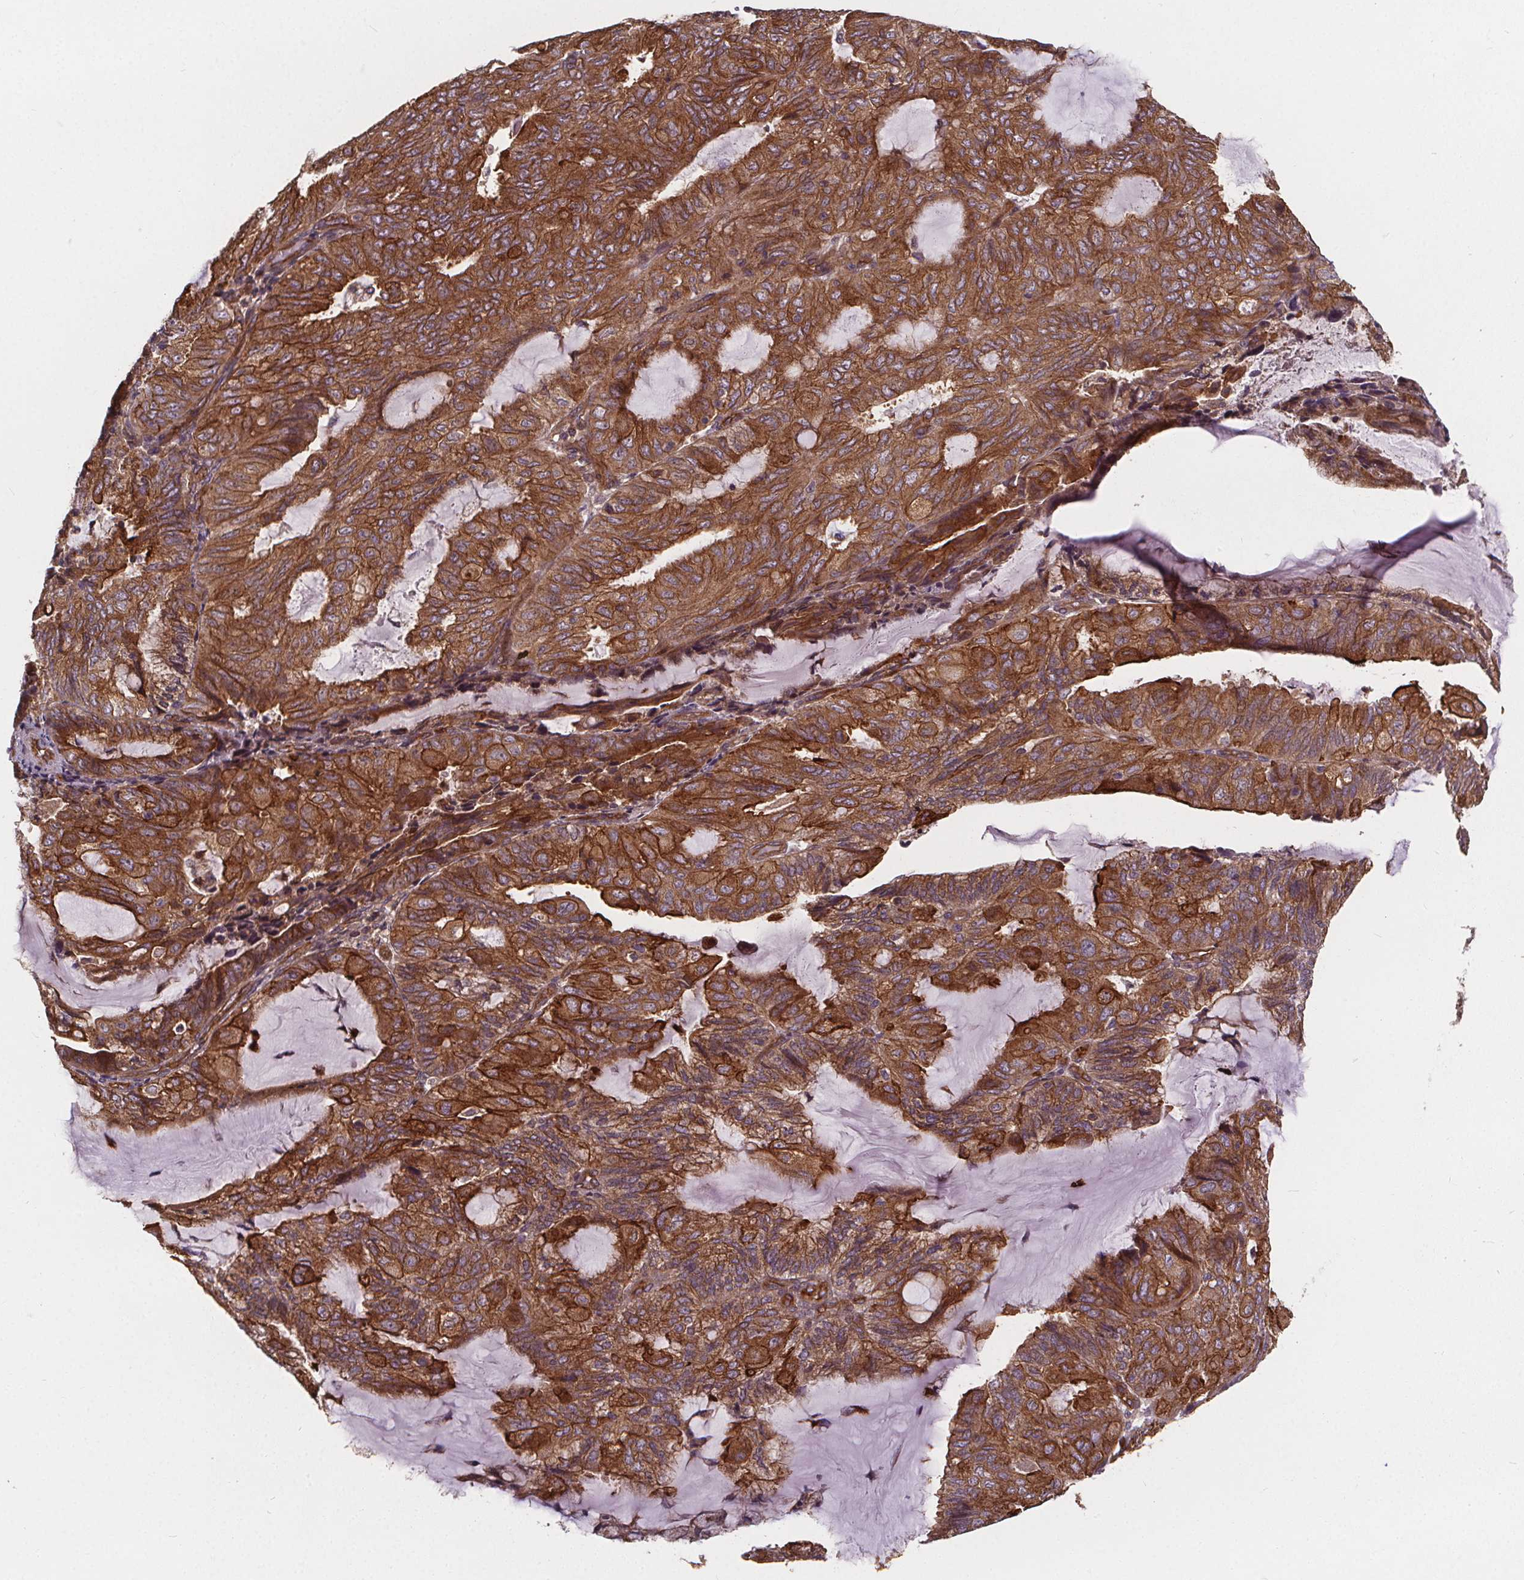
{"staining": {"intensity": "strong", "quantity": ">75%", "location": "cytoplasmic/membranous"}, "tissue": "endometrial cancer", "cell_type": "Tumor cells", "image_type": "cancer", "snomed": [{"axis": "morphology", "description": "Adenocarcinoma, NOS"}, {"axis": "topography", "description": "Endometrium"}], "caption": "IHC histopathology image of neoplastic tissue: endometrial cancer stained using IHC exhibits high levels of strong protein expression localized specifically in the cytoplasmic/membranous of tumor cells, appearing as a cytoplasmic/membranous brown color.", "gene": "CLINT1", "patient": {"sex": "female", "age": 81}}